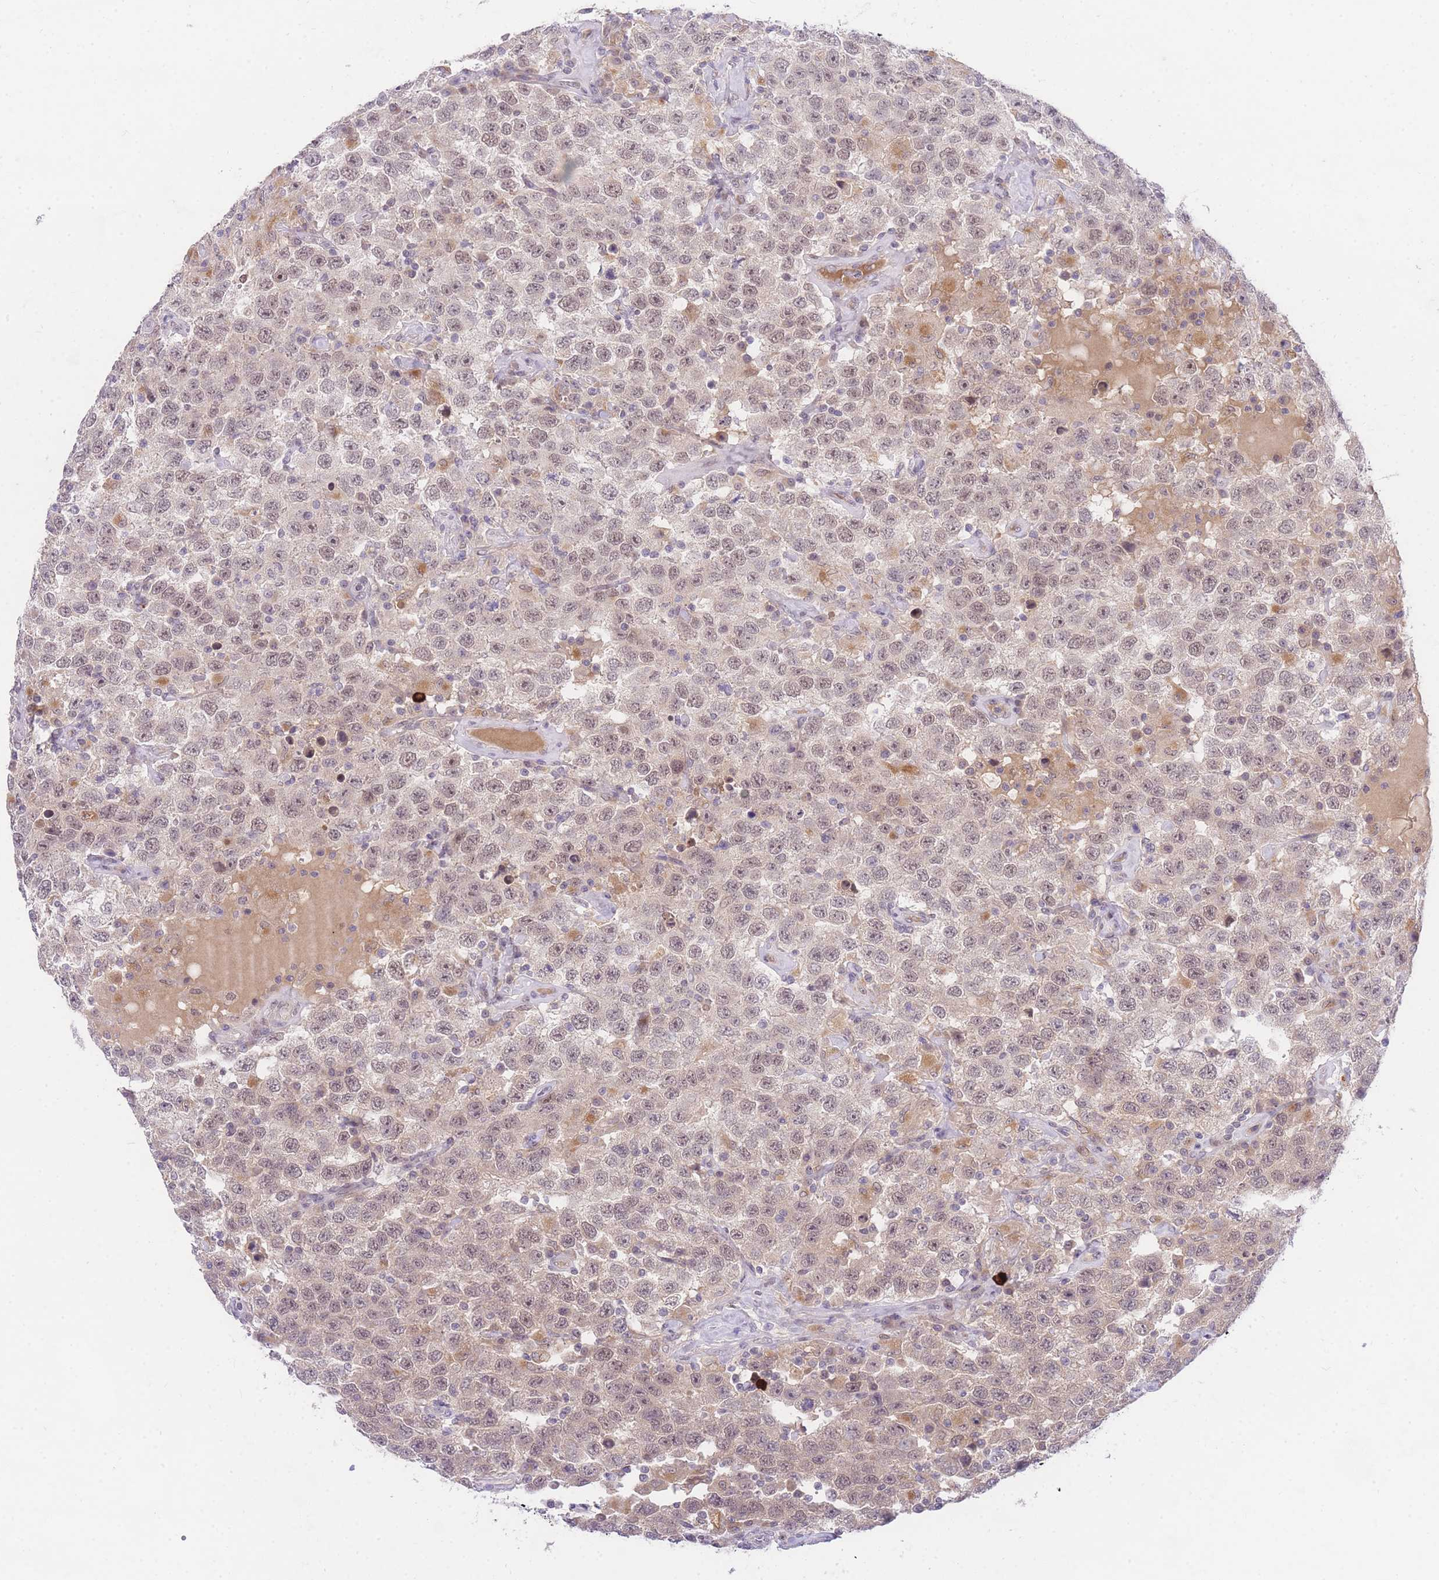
{"staining": {"intensity": "moderate", "quantity": ">75%", "location": "nuclear"}, "tissue": "testis cancer", "cell_type": "Tumor cells", "image_type": "cancer", "snomed": [{"axis": "morphology", "description": "Seminoma, NOS"}, {"axis": "topography", "description": "Testis"}], "caption": "Immunohistochemical staining of testis cancer displays medium levels of moderate nuclear staining in about >75% of tumor cells. The protein is shown in brown color, while the nuclei are stained blue.", "gene": "SLC25A33", "patient": {"sex": "male", "age": 41}}